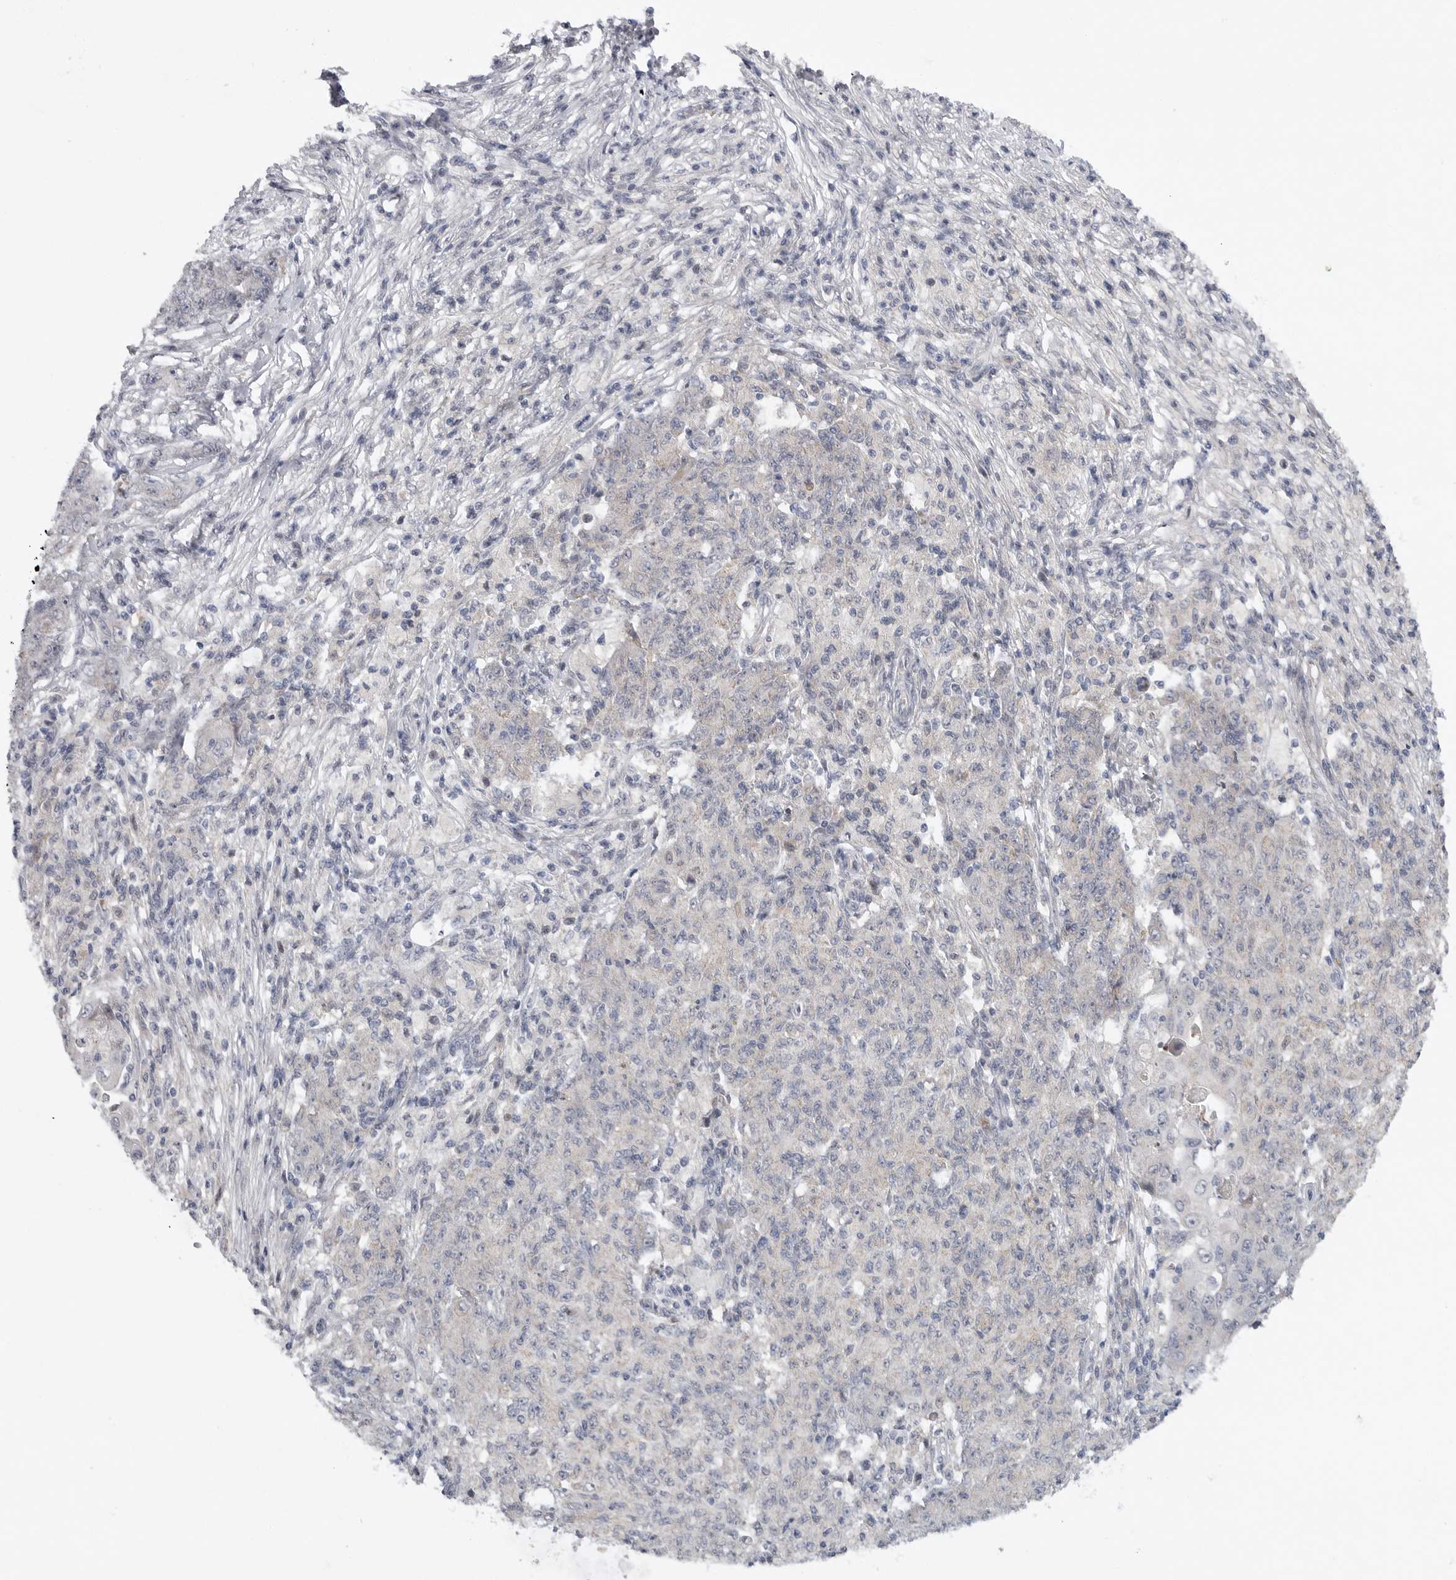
{"staining": {"intensity": "negative", "quantity": "none", "location": "none"}, "tissue": "ovarian cancer", "cell_type": "Tumor cells", "image_type": "cancer", "snomed": [{"axis": "morphology", "description": "Carcinoma, endometroid"}, {"axis": "topography", "description": "Ovary"}], "caption": "A photomicrograph of endometroid carcinoma (ovarian) stained for a protein reveals no brown staining in tumor cells. Brightfield microscopy of IHC stained with DAB (brown) and hematoxylin (blue), captured at high magnification.", "gene": "FBXO43", "patient": {"sex": "female", "age": 42}}